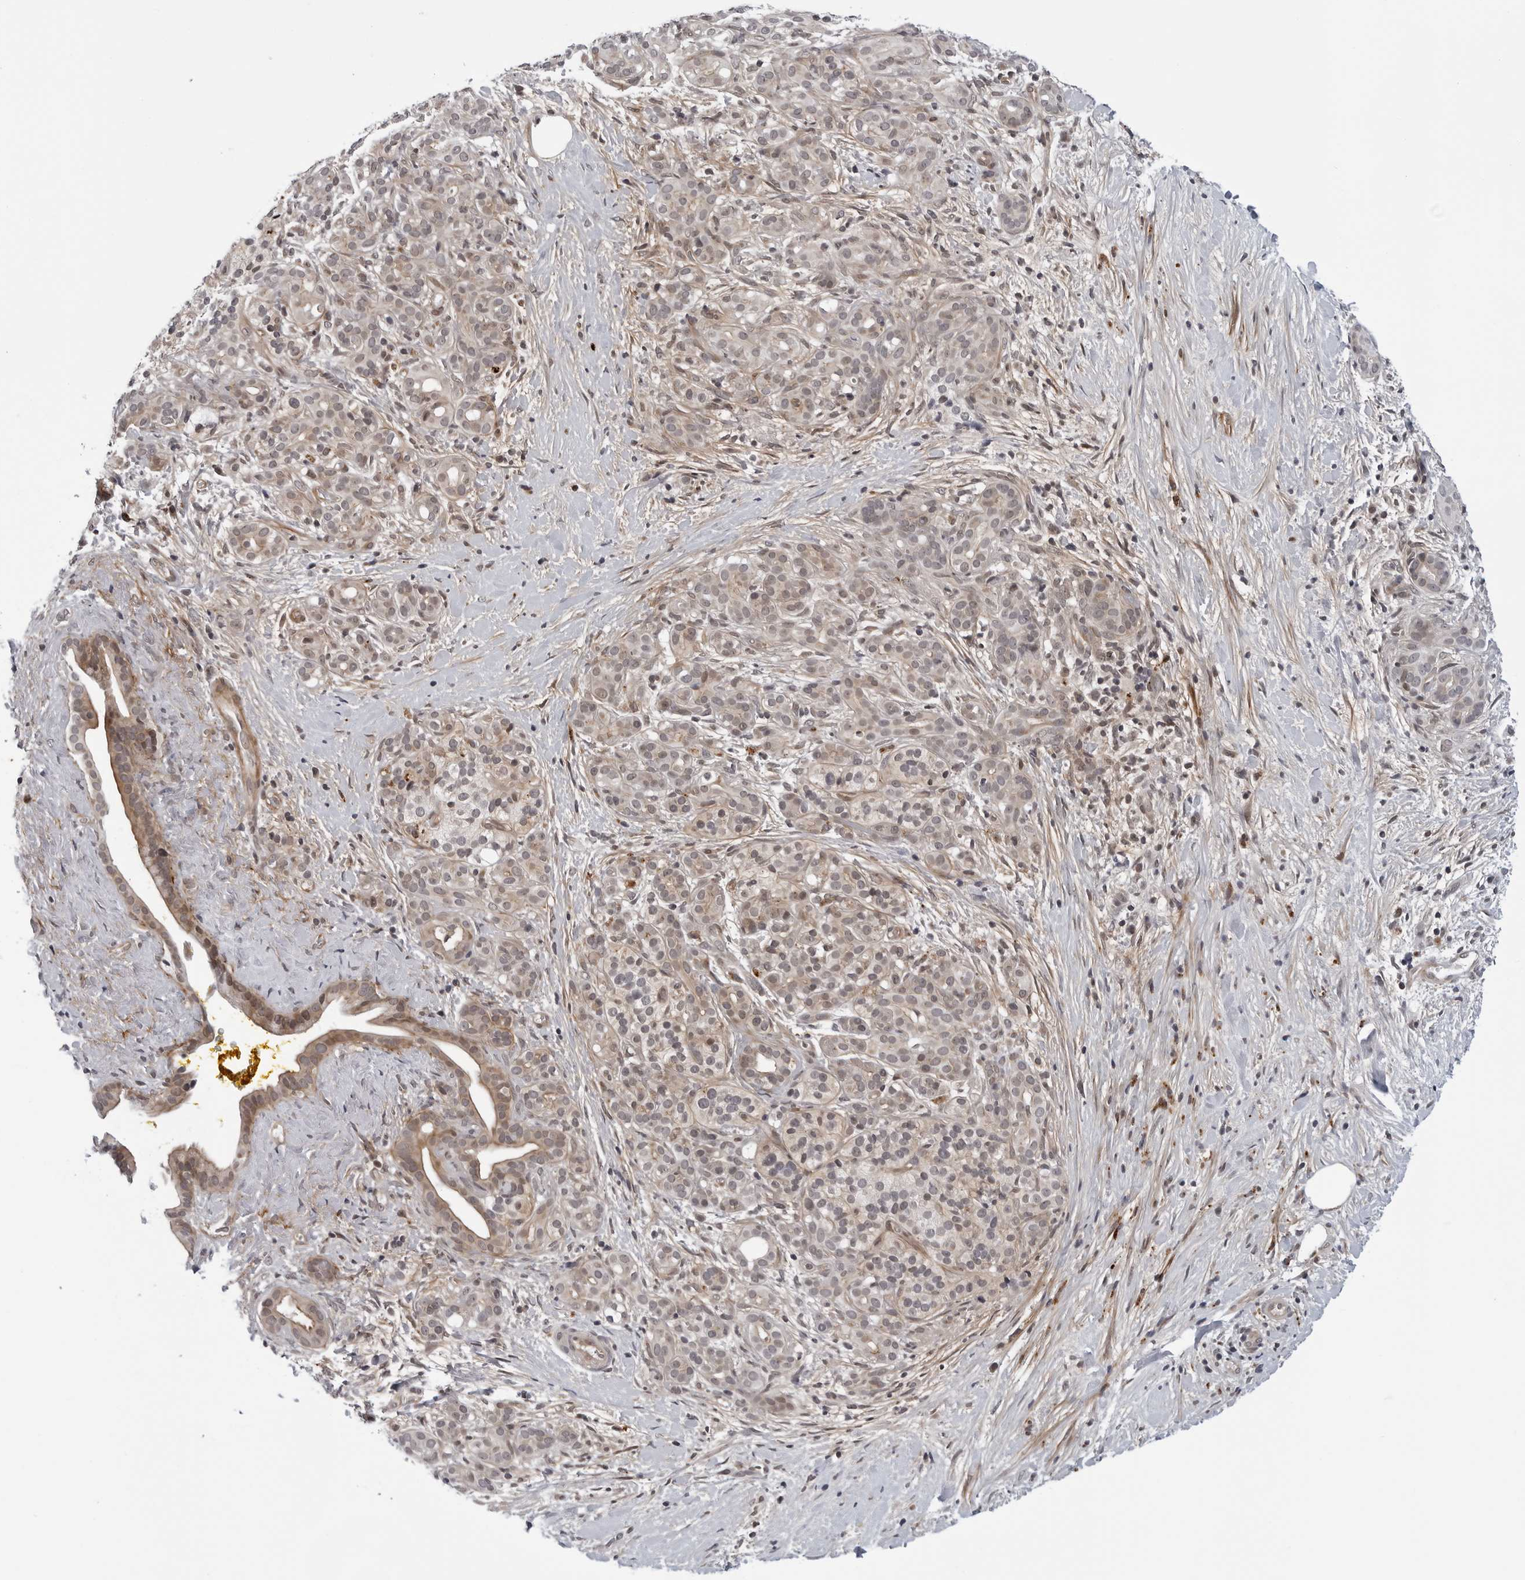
{"staining": {"intensity": "weak", "quantity": "25%-75%", "location": "cytoplasmic/membranous"}, "tissue": "pancreatic cancer", "cell_type": "Tumor cells", "image_type": "cancer", "snomed": [{"axis": "morphology", "description": "Adenocarcinoma, NOS"}, {"axis": "topography", "description": "Pancreas"}], "caption": "This photomicrograph demonstrates pancreatic cancer stained with immunohistochemistry to label a protein in brown. The cytoplasmic/membranous of tumor cells show weak positivity for the protein. Nuclei are counter-stained blue.", "gene": "KIAA1614", "patient": {"sex": "male", "age": 58}}